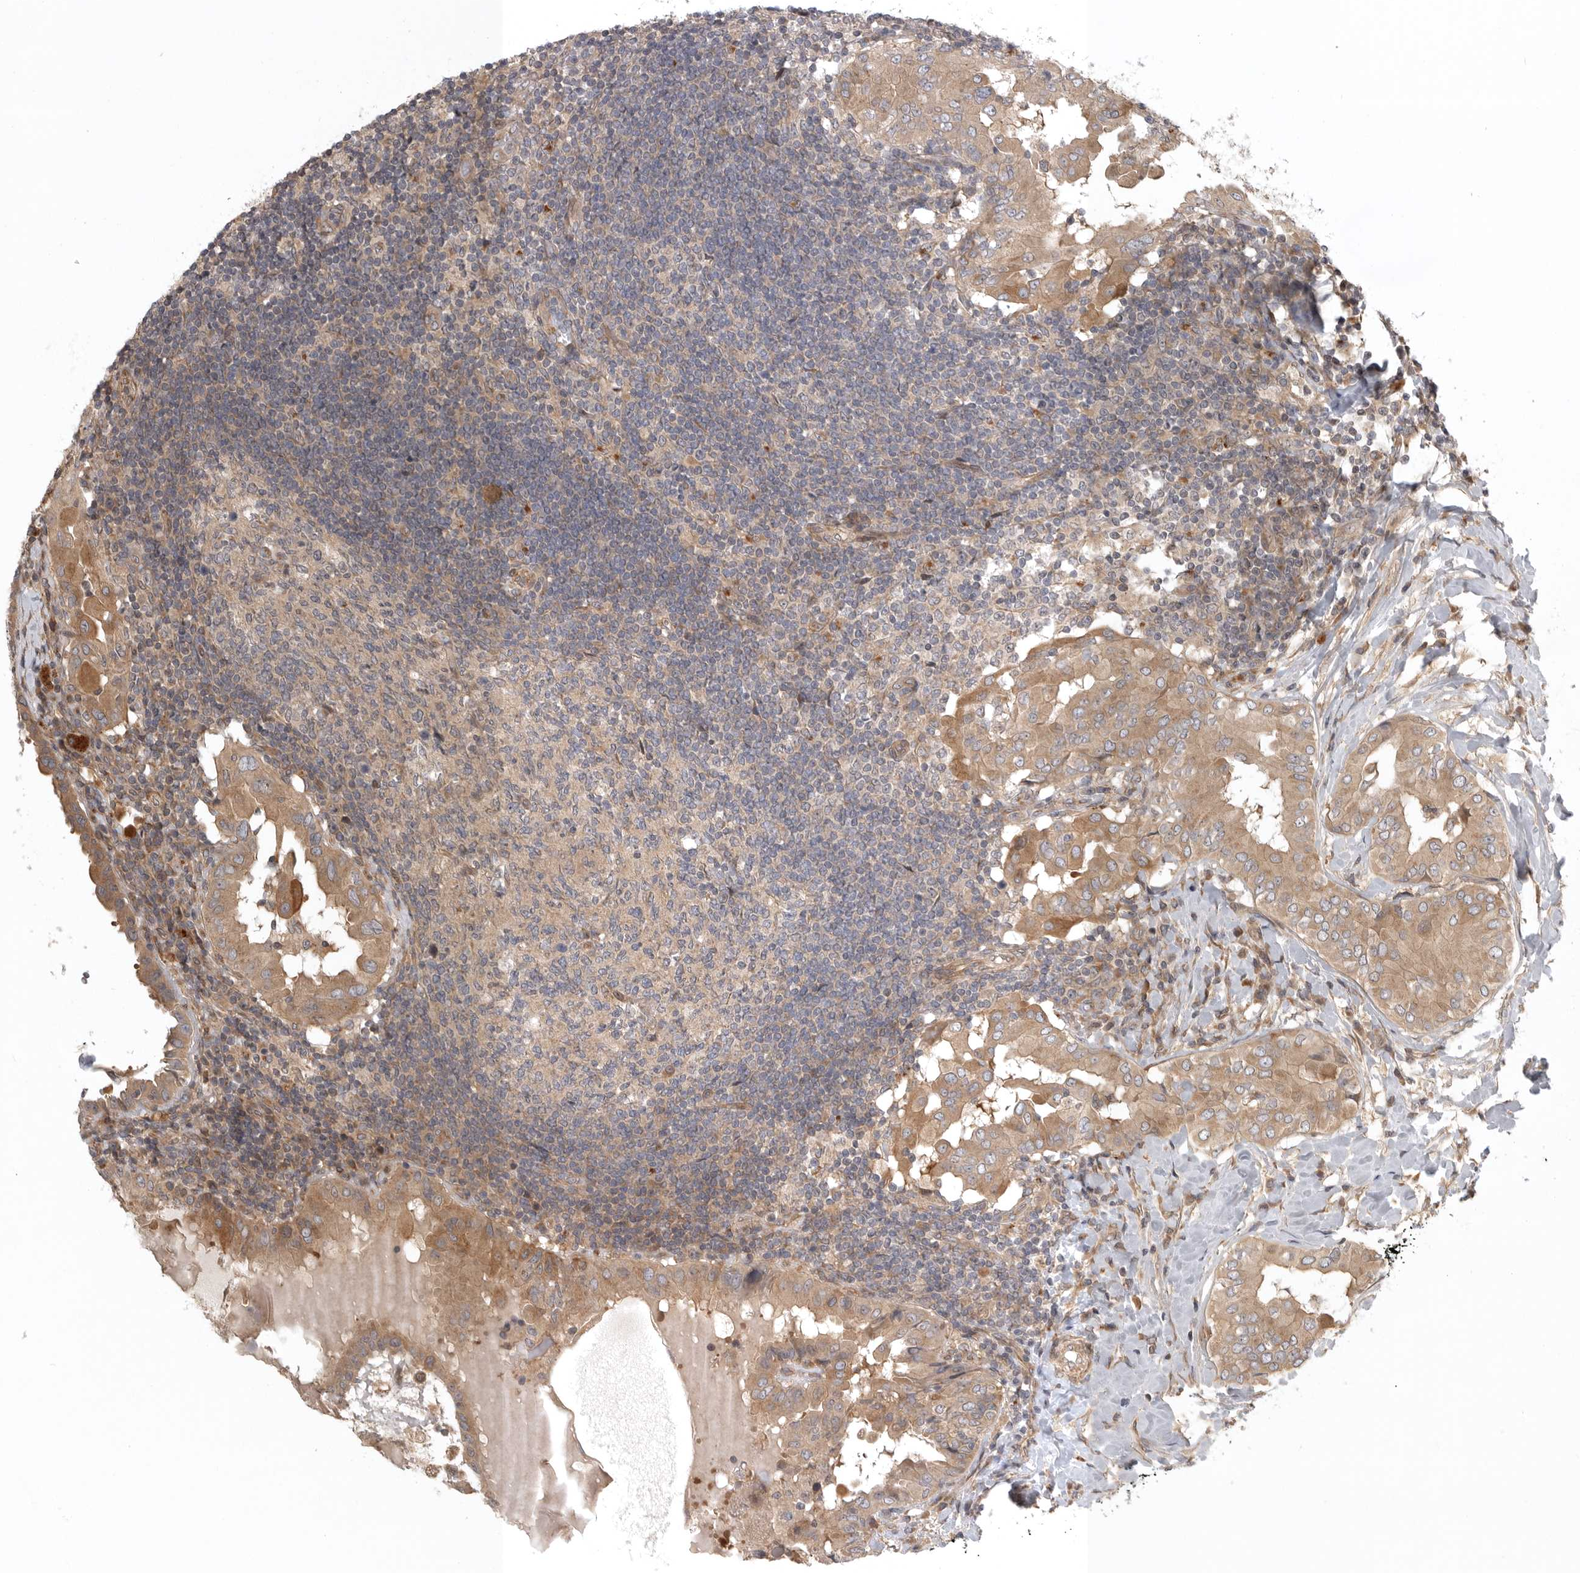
{"staining": {"intensity": "moderate", "quantity": ">75%", "location": "cytoplasmic/membranous"}, "tissue": "thyroid cancer", "cell_type": "Tumor cells", "image_type": "cancer", "snomed": [{"axis": "morphology", "description": "Papillary adenocarcinoma, NOS"}, {"axis": "topography", "description": "Thyroid gland"}], "caption": "The micrograph exhibits staining of thyroid cancer (papillary adenocarcinoma), revealing moderate cytoplasmic/membranous protein expression (brown color) within tumor cells.", "gene": "CUEDC1", "patient": {"sex": "male", "age": 33}}